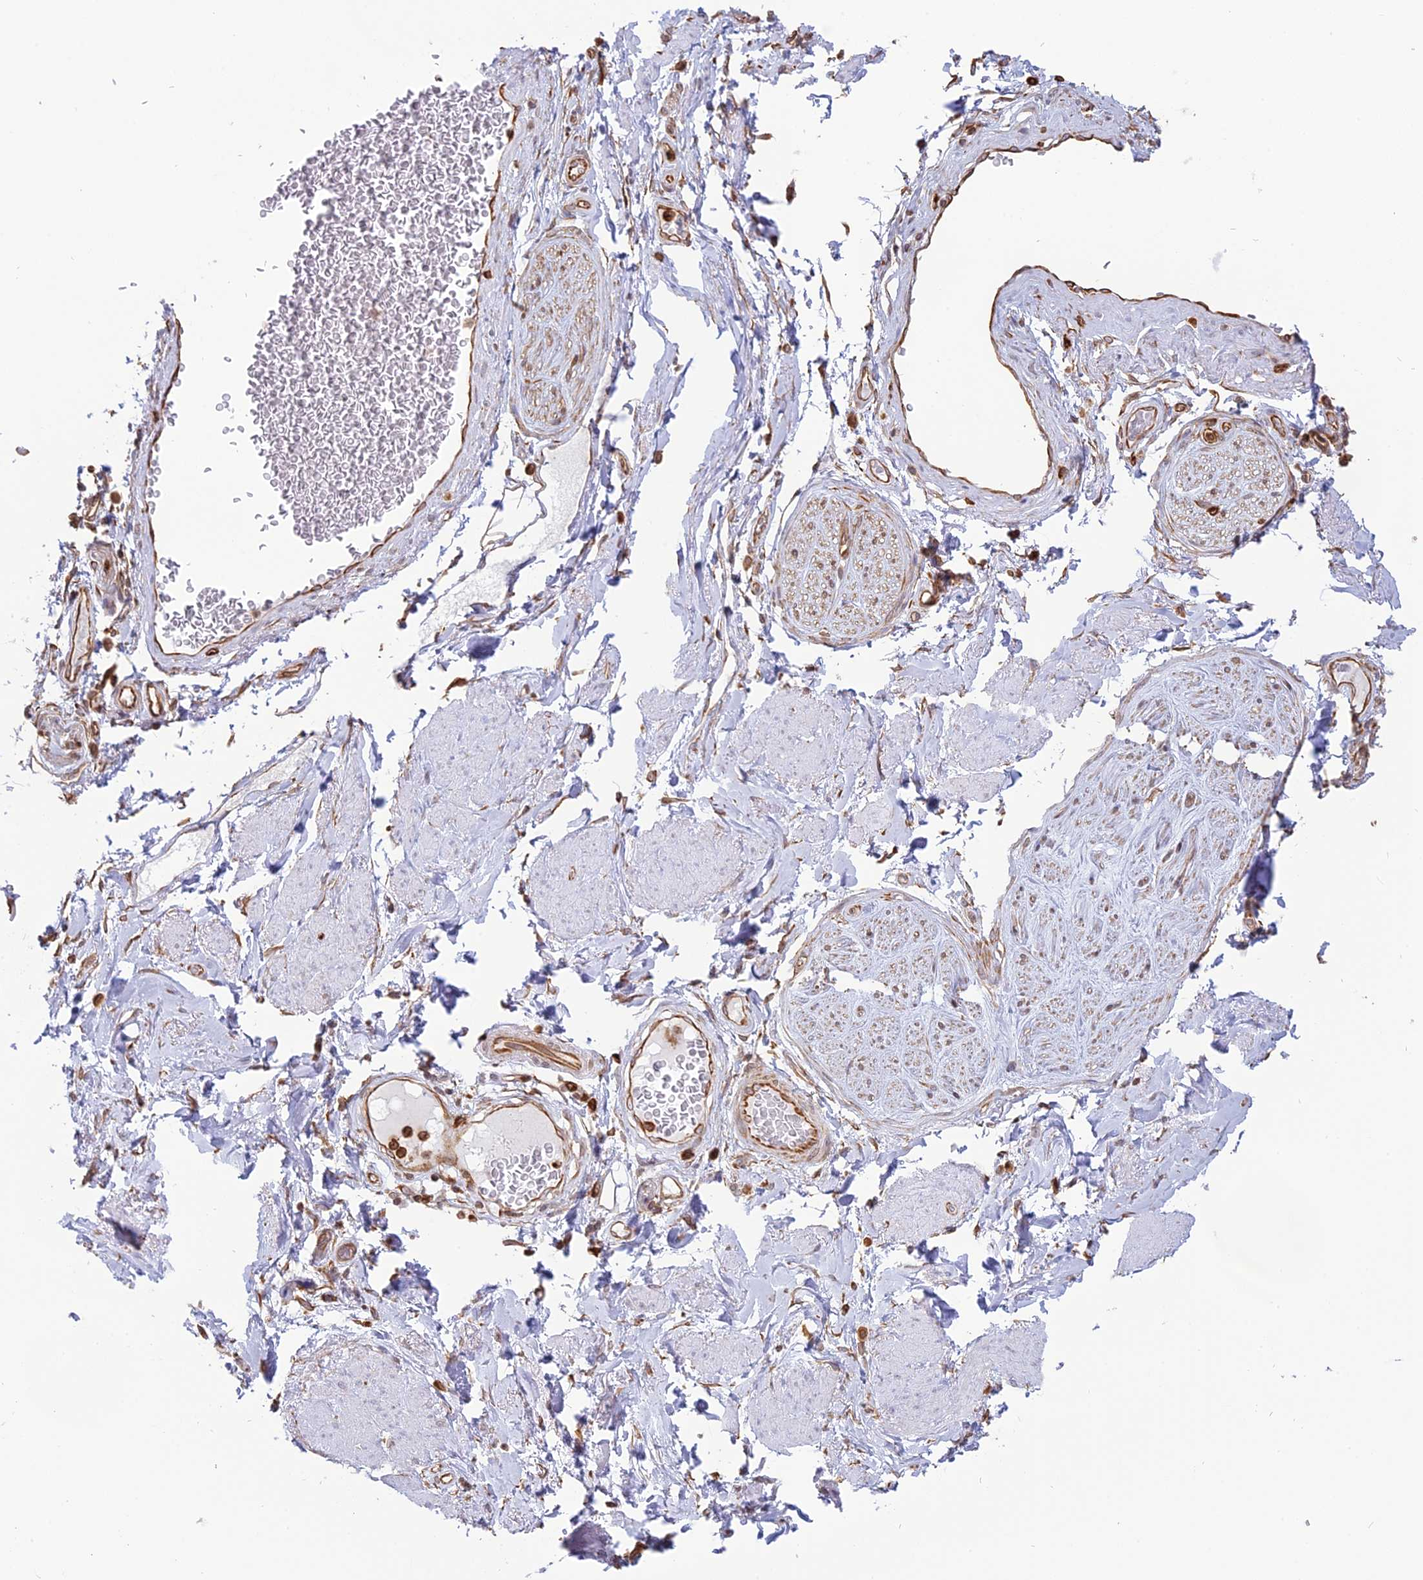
{"staining": {"intensity": "moderate", "quantity": ">75%", "location": "cytoplasmic/membranous"}, "tissue": "soft tissue", "cell_type": "Fibroblasts", "image_type": "normal", "snomed": [{"axis": "morphology", "description": "Normal tissue, NOS"}, {"axis": "morphology", "description": "Adenocarcinoma, NOS"}, {"axis": "topography", "description": "Rectum"}, {"axis": "topography", "description": "Vagina"}, {"axis": "topography", "description": "Peripheral nerve tissue"}], "caption": "Immunohistochemical staining of unremarkable human soft tissue shows >75% levels of moderate cytoplasmic/membranous protein staining in about >75% of fibroblasts.", "gene": "APOBR", "patient": {"sex": "female", "age": 71}}